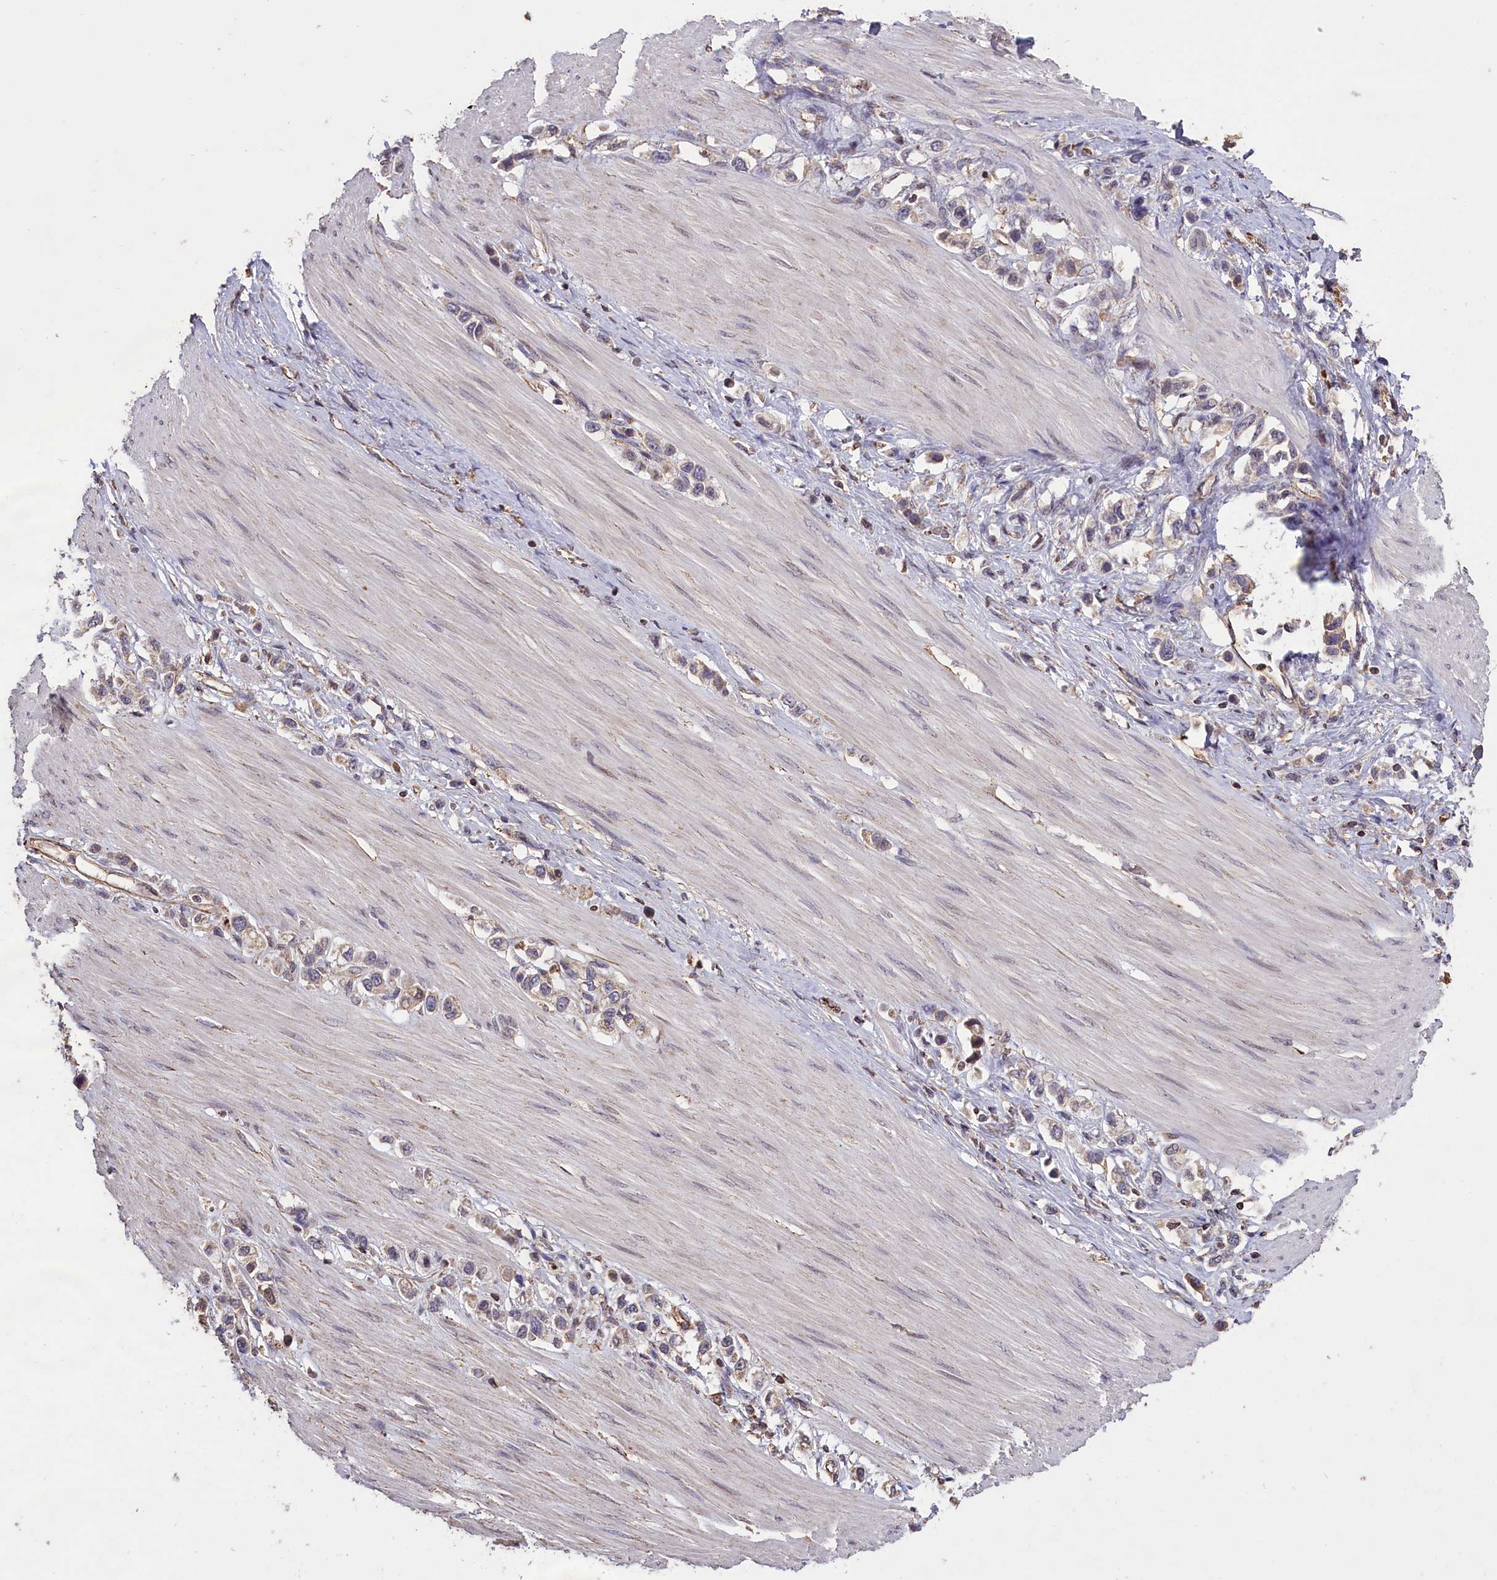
{"staining": {"intensity": "negative", "quantity": "none", "location": "none"}, "tissue": "stomach cancer", "cell_type": "Tumor cells", "image_type": "cancer", "snomed": [{"axis": "morphology", "description": "Adenocarcinoma, NOS"}, {"axis": "topography", "description": "Stomach"}], "caption": "Human adenocarcinoma (stomach) stained for a protein using immunohistochemistry displays no staining in tumor cells.", "gene": "CLRN2", "patient": {"sex": "female", "age": 65}}